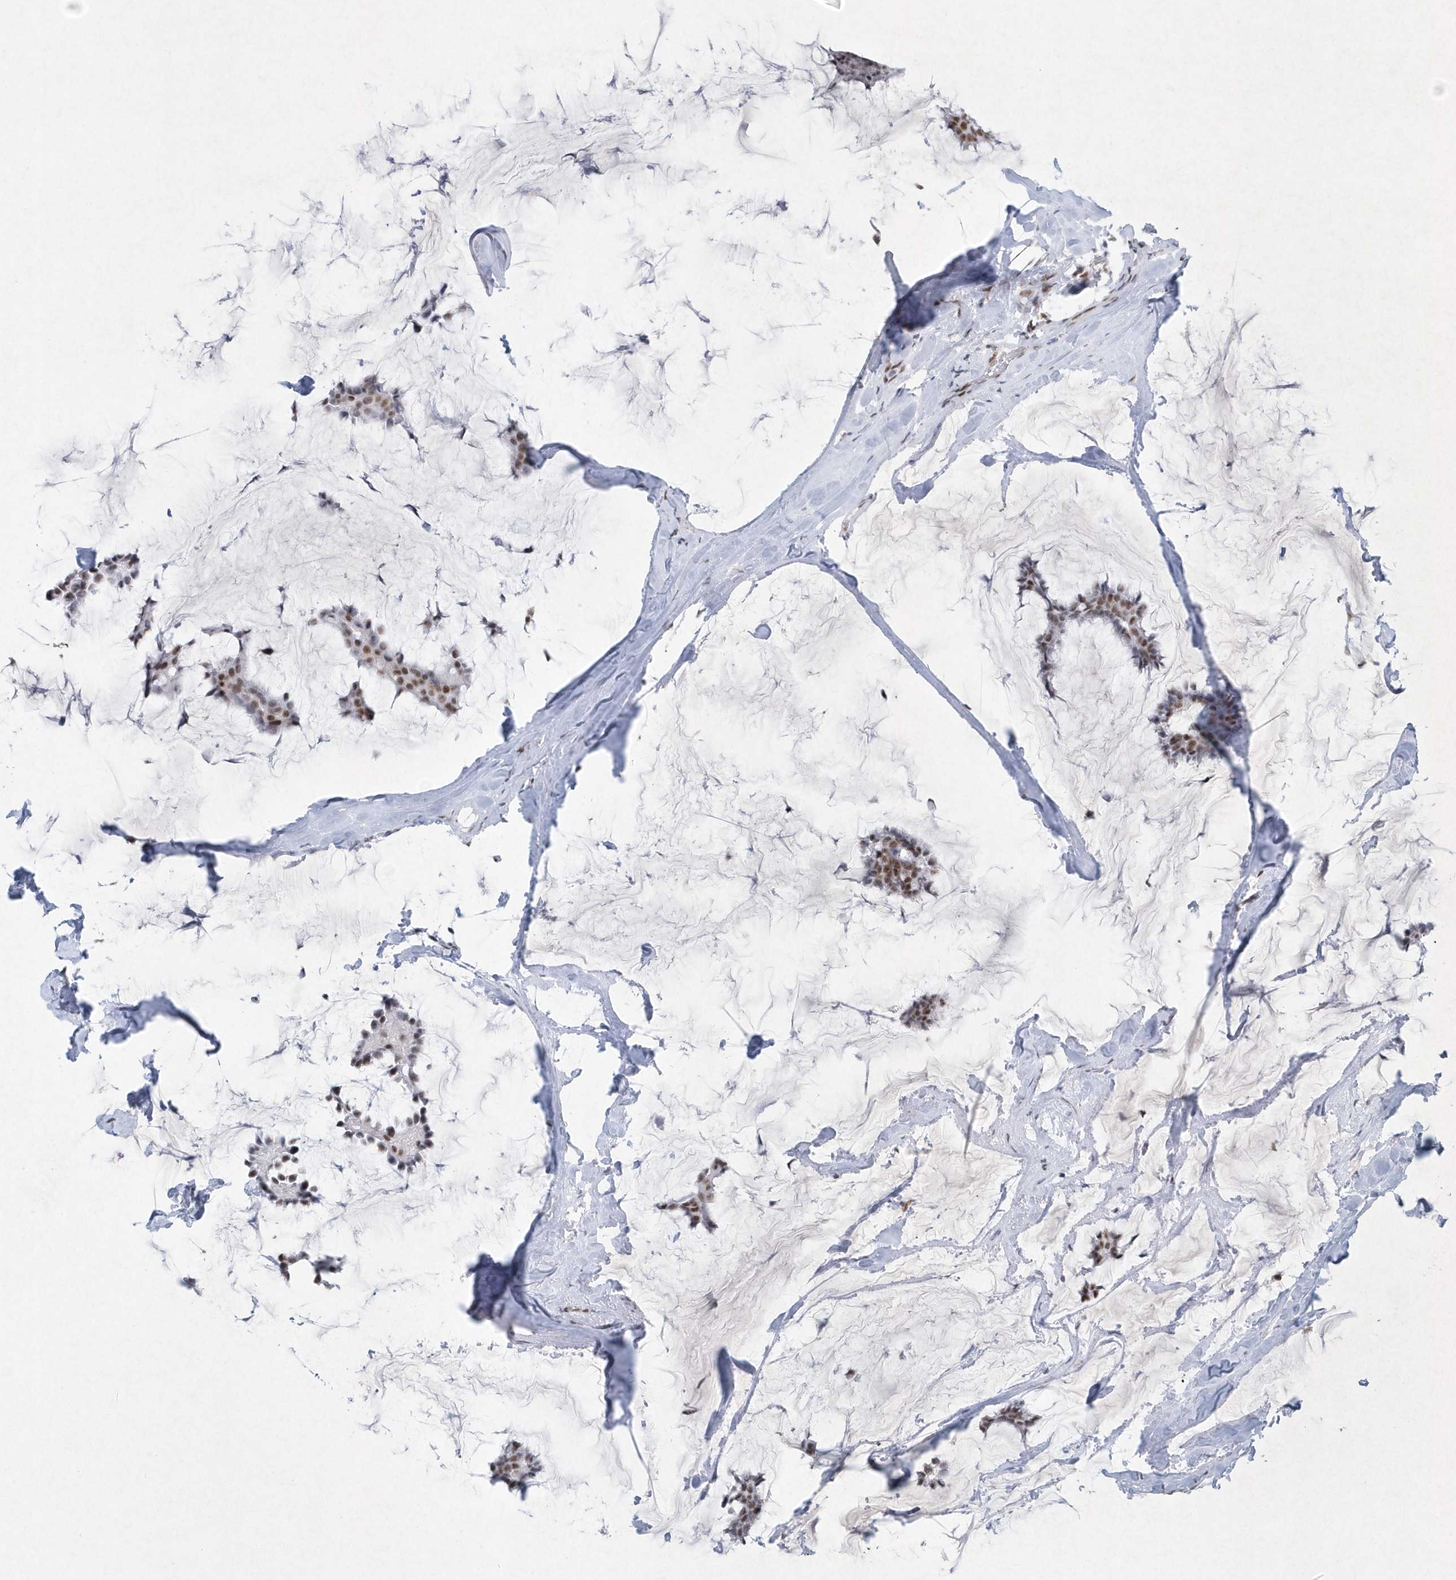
{"staining": {"intensity": "moderate", "quantity": ">75%", "location": "nuclear"}, "tissue": "breast cancer", "cell_type": "Tumor cells", "image_type": "cancer", "snomed": [{"axis": "morphology", "description": "Duct carcinoma"}, {"axis": "topography", "description": "Breast"}], "caption": "Human infiltrating ductal carcinoma (breast) stained with a brown dye displays moderate nuclear positive staining in approximately >75% of tumor cells.", "gene": "DCLRE1A", "patient": {"sex": "female", "age": 93}}